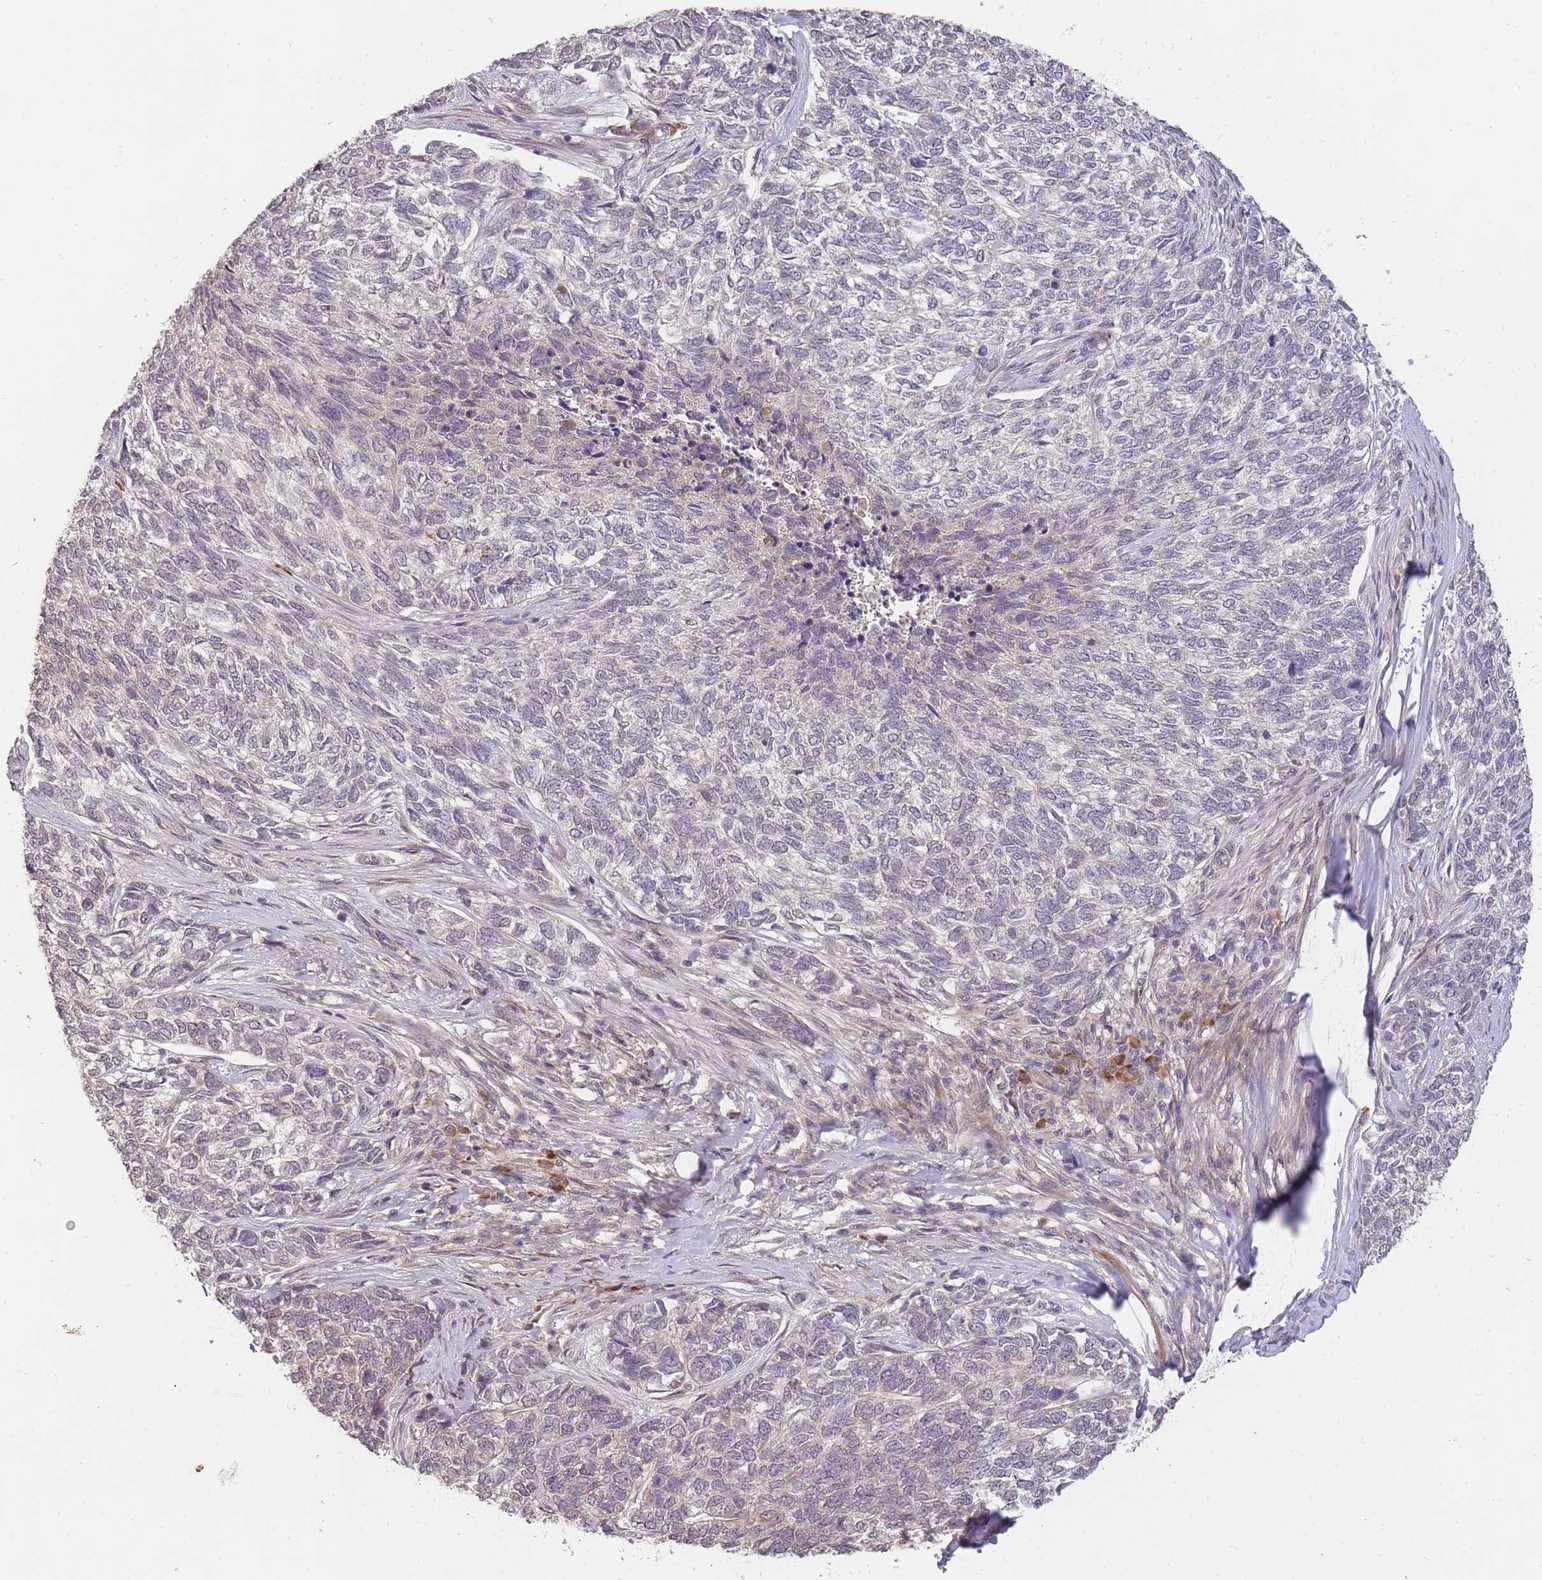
{"staining": {"intensity": "negative", "quantity": "none", "location": "none"}, "tissue": "skin cancer", "cell_type": "Tumor cells", "image_type": "cancer", "snomed": [{"axis": "morphology", "description": "Basal cell carcinoma"}, {"axis": "topography", "description": "Skin"}], "caption": "The immunohistochemistry (IHC) histopathology image has no significant positivity in tumor cells of basal cell carcinoma (skin) tissue.", "gene": "SMC6", "patient": {"sex": "female", "age": 65}}